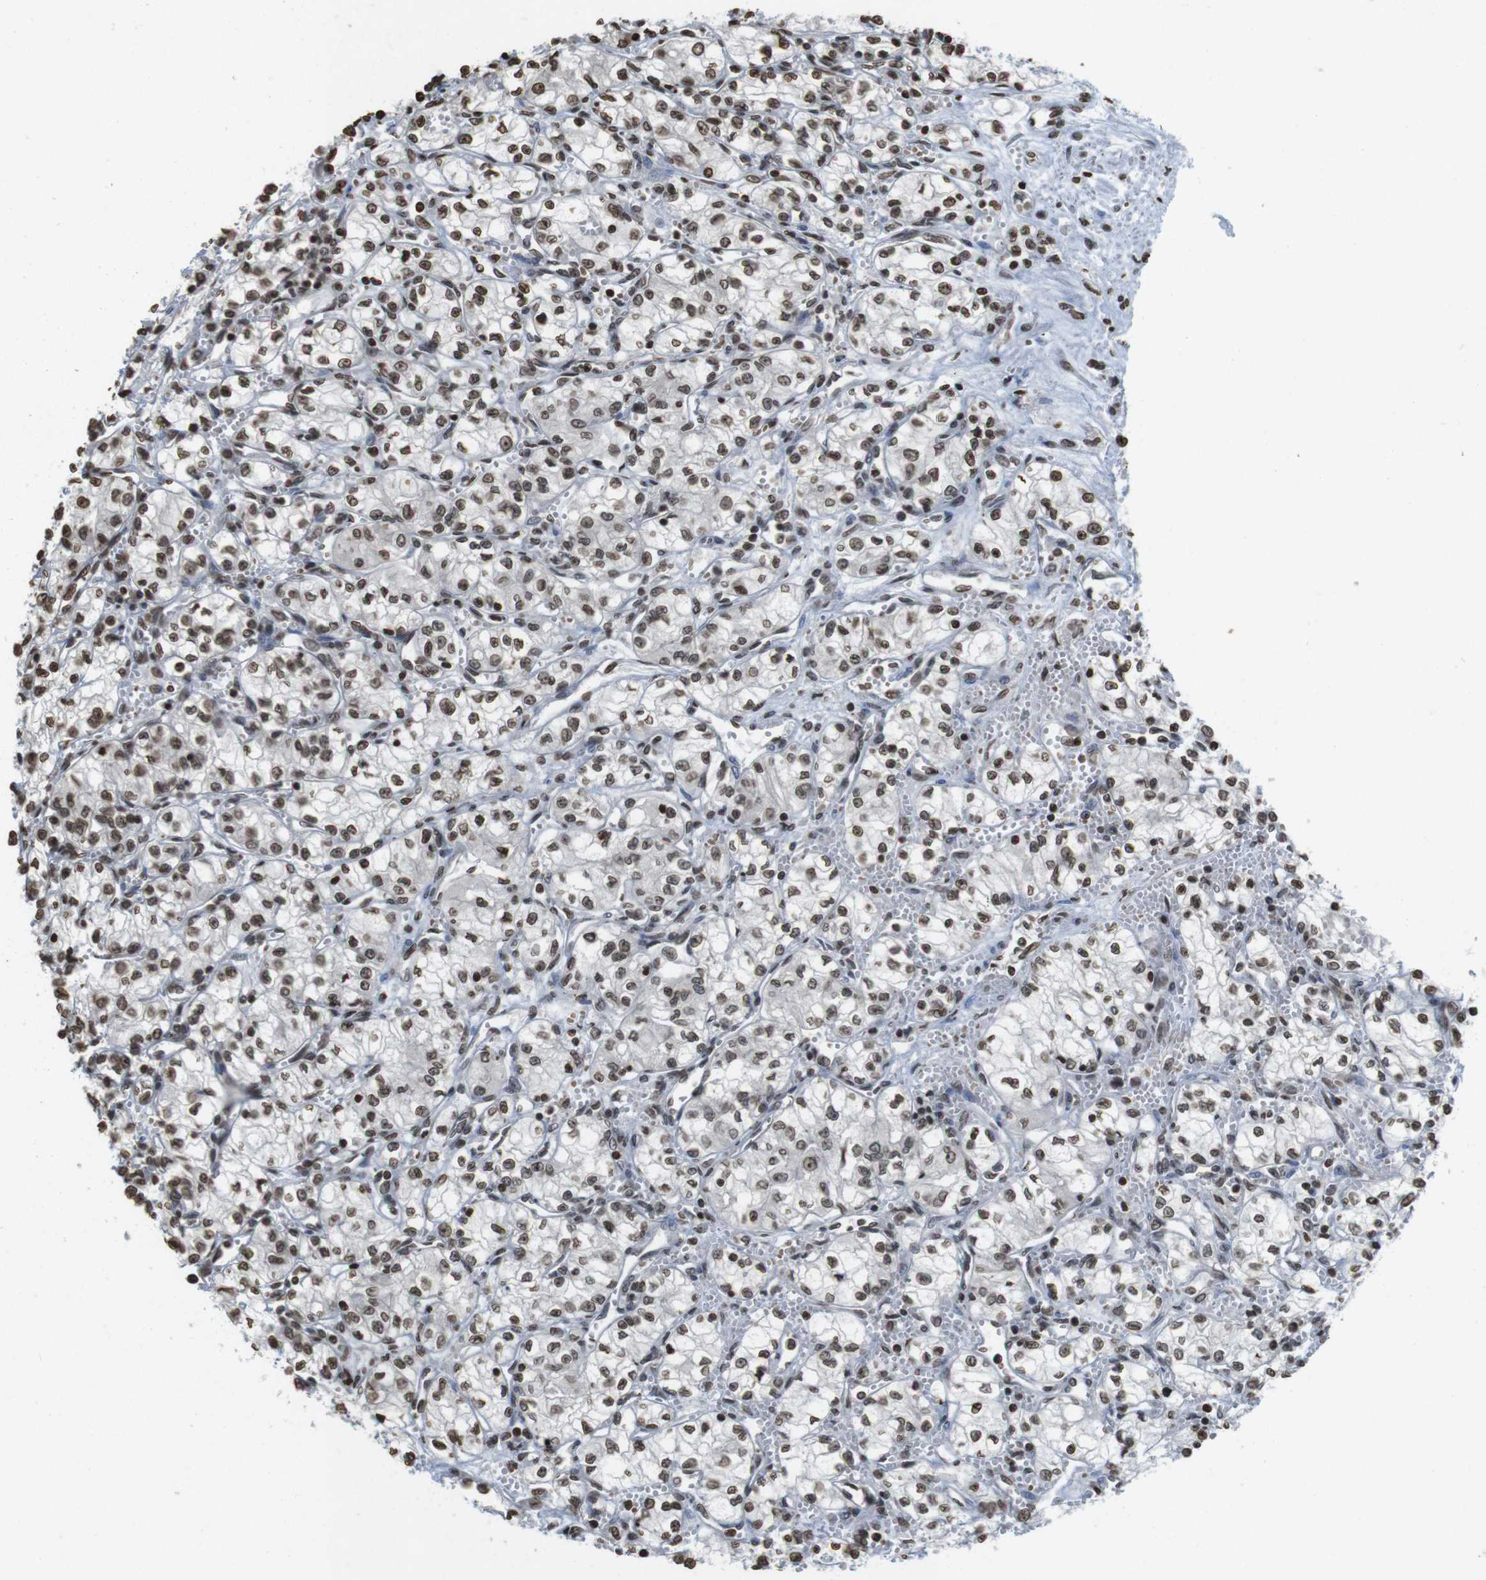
{"staining": {"intensity": "moderate", "quantity": ">75%", "location": "nuclear"}, "tissue": "renal cancer", "cell_type": "Tumor cells", "image_type": "cancer", "snomed": [{"axis": "morphology", "description": "Normal tissue, NOS"}, {"axis": "morphology", "description": "Adenocarcinoma, NOS"}, {"axis": "topography", "description": "Kidney"}], "caption": "IHC histopathology image of neoplastic tissue: human adenocarcinoma (renal) stained using immunohistochemistry (IHC) demonstrates medium levels of moderate protein expression localized specifically in the nuclear of tumor cells, appearing as a nuclear brown color.", "gene": "FOXA3", "patient": {"sex": "male", "age": 59}}